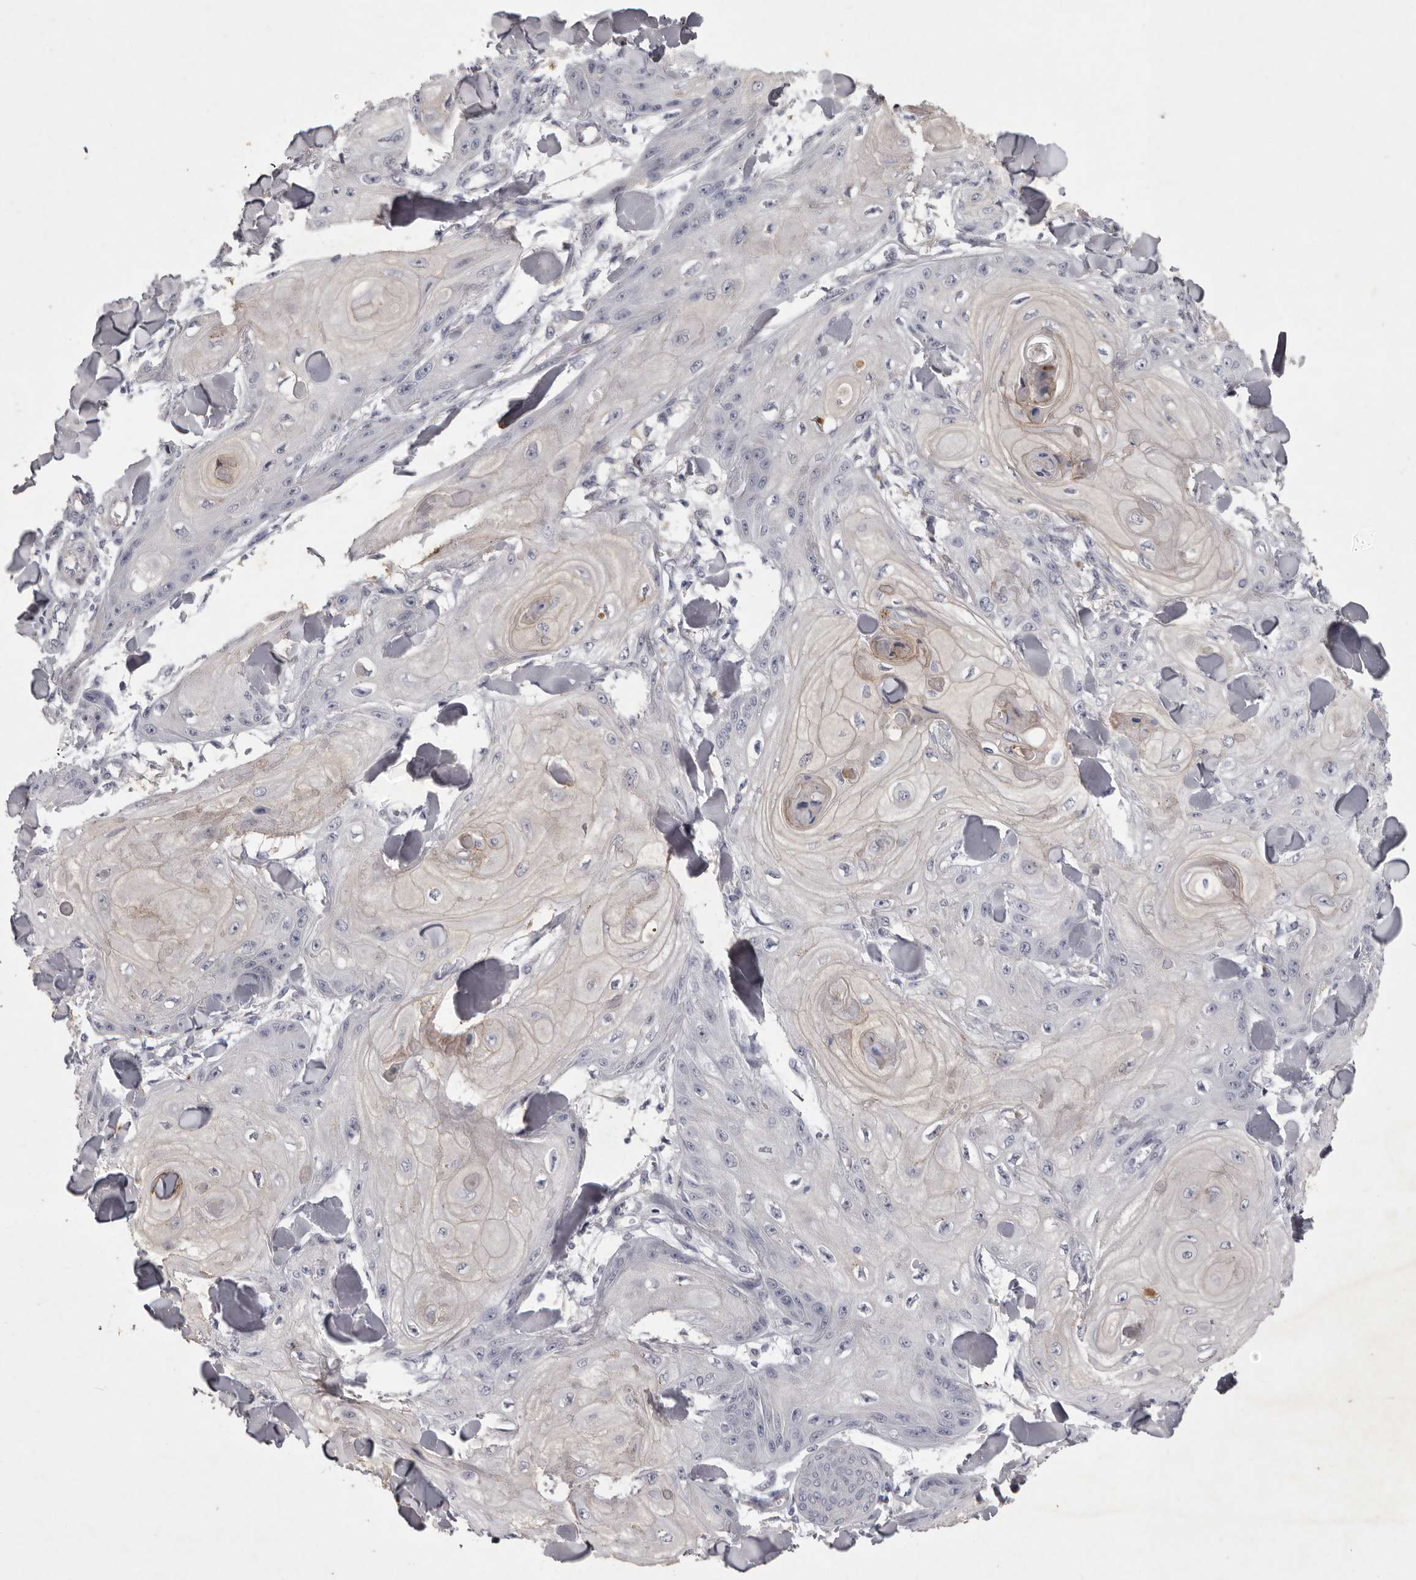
{"staining": {"intensity": "weak", "quantity": "<25%", "location": "cytoplasmic/membranous"}, "tissue": "skin cancer", "cell_type": "Tumor cells", "image_type": "cancer", "snomed": [{"axis": "morphology", "description": "Squamous cell carcinoma, NOS"}, {"axis": "topography", "description": "Skin"}], "caption": "IHC of human squamous cell carcinoma (skin) shows no expression in tumor cells.", "gene": "NKAIN4", "patient": {"sex": "male", "age": 74}}